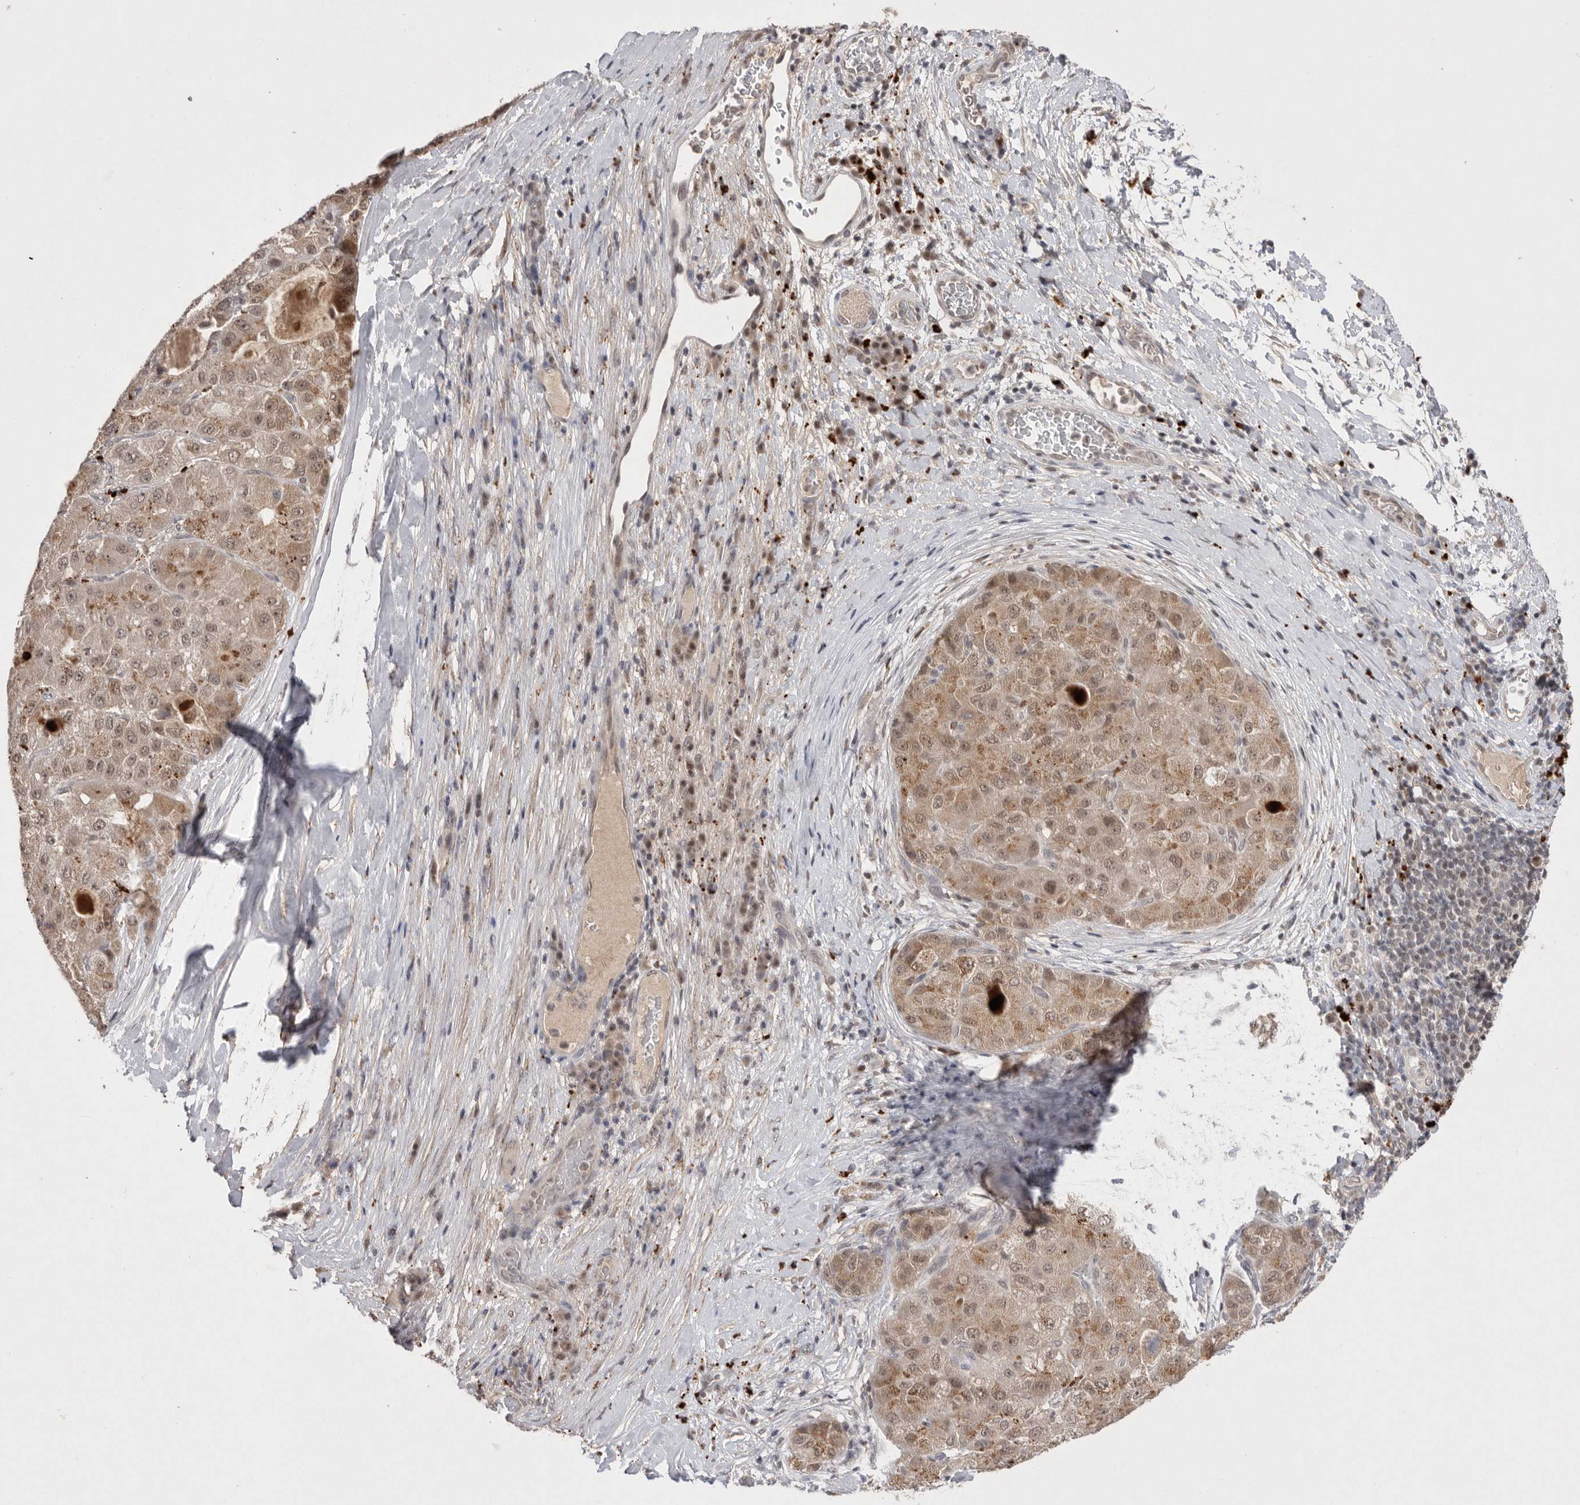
{"staining": {"intensity": "moderate", "quantity": "25%-75%", "location": "cytoplasmic/membranous,nuclear"}, "tissue": "liver cancer", "cell_type": "Tumor cells", "image_type": "cancer", "snomed": [{"axis": "morphology", "description": "Carcinoma, Hepatocellular, NOS"}, {"axis": "topography", "description": "Liver"}], "caption": "Liver hepatocellular carcinoma stained with a protein marker displays moderate staining in tumor cells.", "gene": "HUS1", "patient": {"sex": "male", "age": 80}}